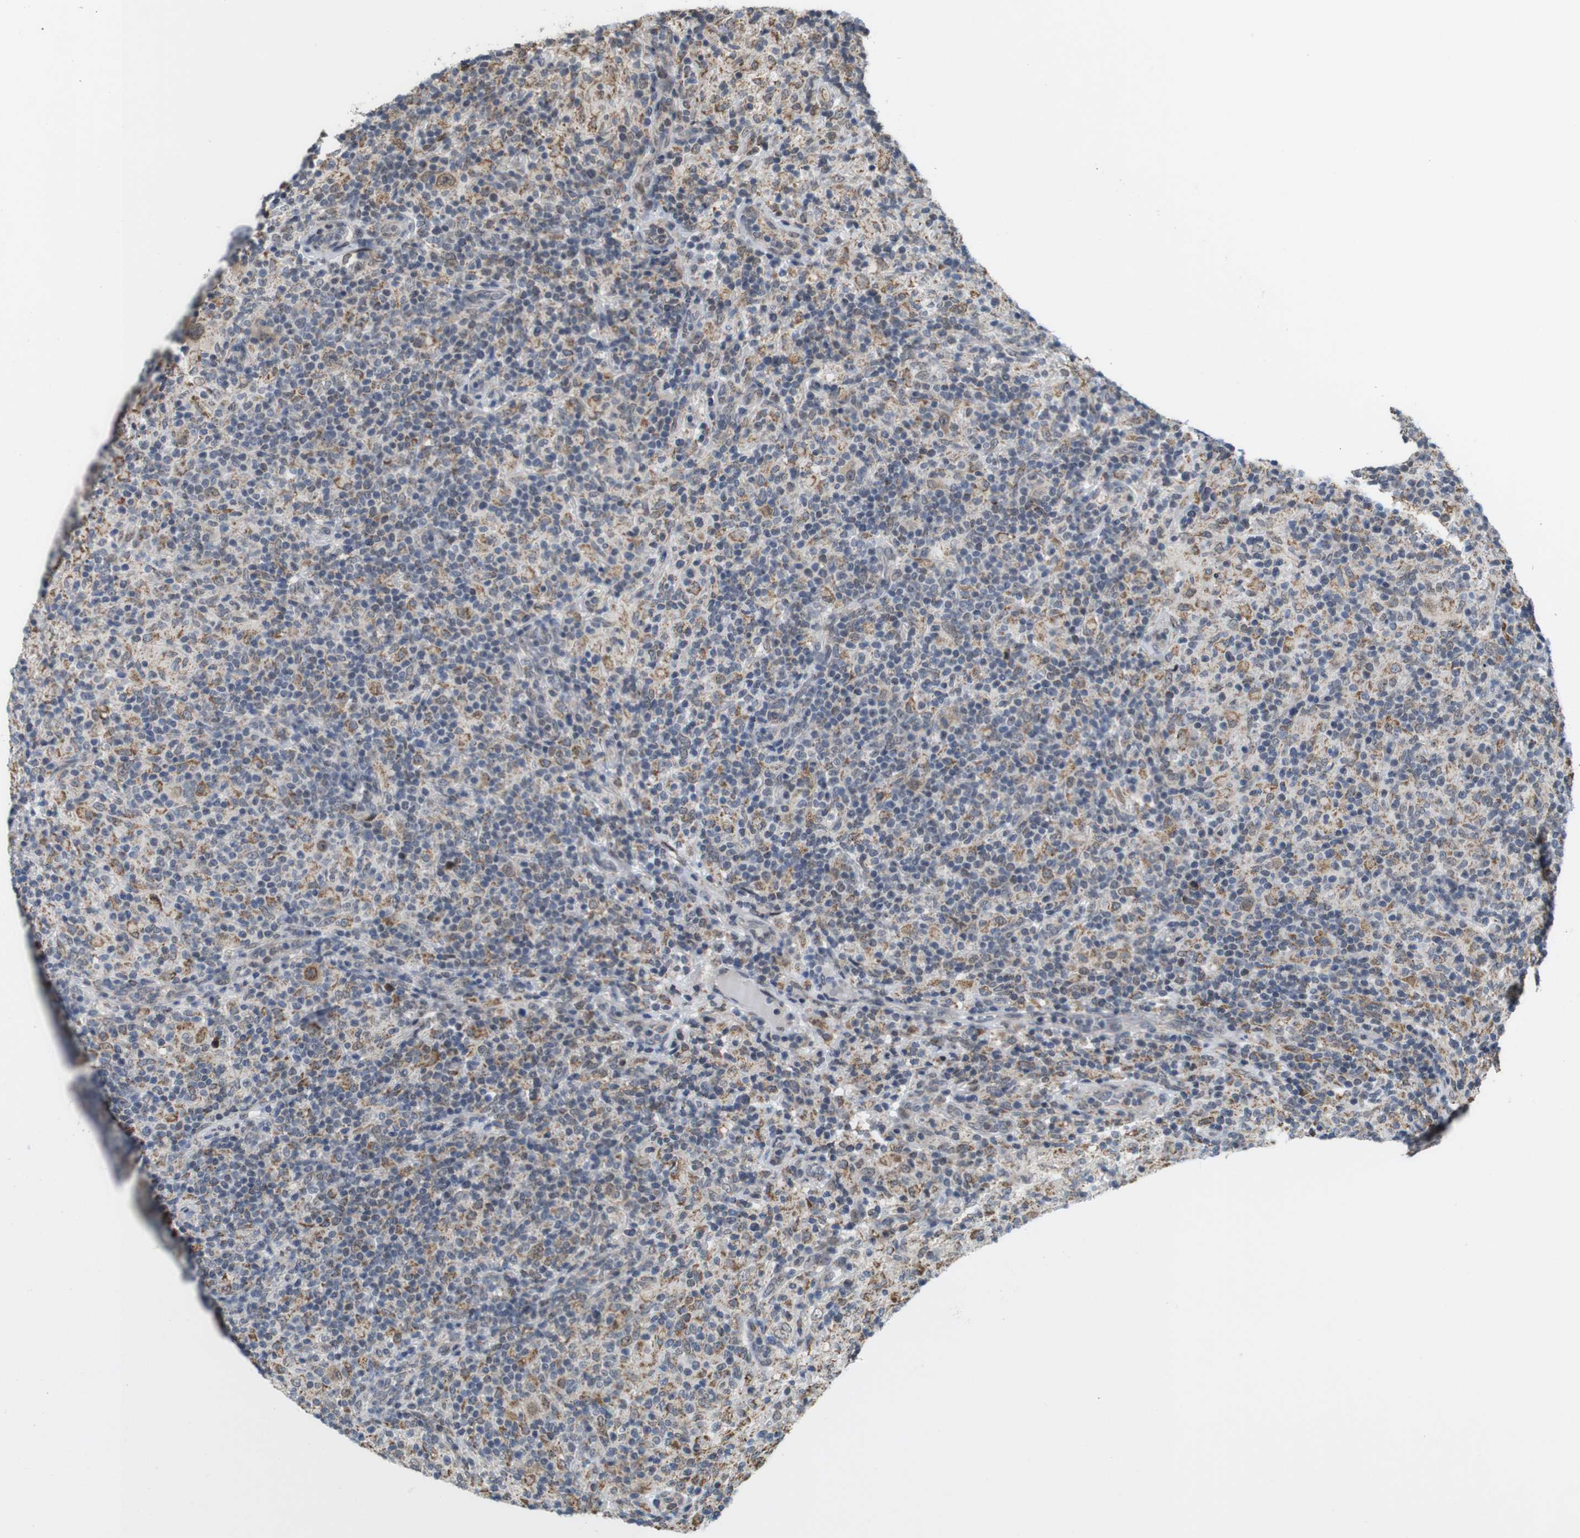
{"staining": {"intensity": "moderate", "quantity": ">75%", "location": "cytoplasmic/membranous,nuclear"}, "tissue": "lymphoma", "cell_type": "Tumor cells", "image_type": "cancer", "snomed": [{"axis": "morphology", "description": "Hodgkin's disease, NOS"}, {"axis": "topography", "description": "Lymph node"}], "caption": "Human lymphoma stained with a brown dye exhibits moderate cytoplasmic/membranous and nuclear positive positivity in approximately >75% of tumor cells.", "gene": "PNMA8A", "patient": {"sex": "male", "age": 70}}